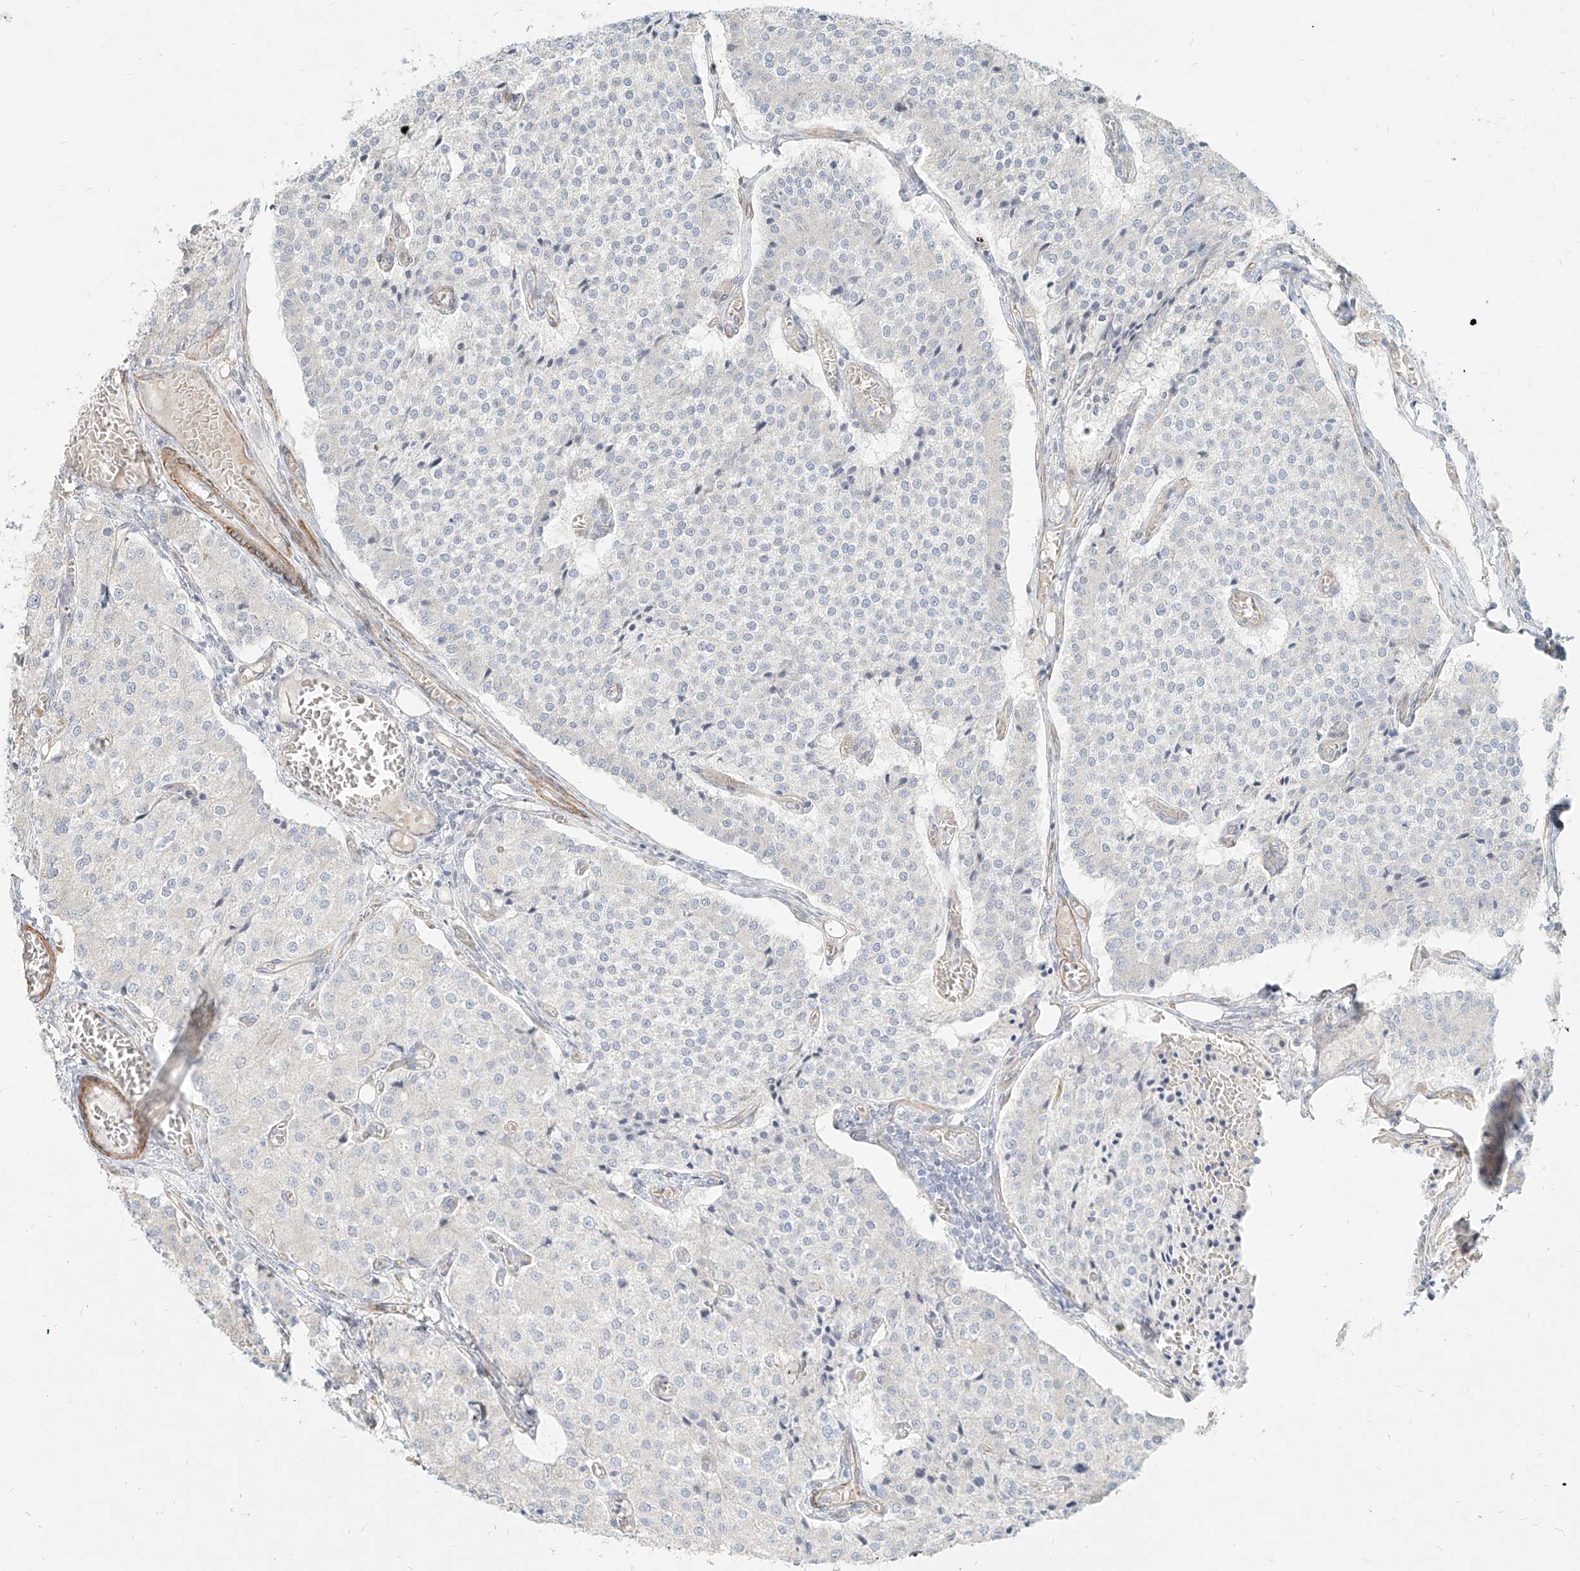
{"staining": {"intensity": "negative", "quantity": "none", "location": "none"}, "tissue": "carcinoid", "cell_type": "Tumor cells", "image_type": "cancer", "snomed": [{"axis": "morphology", "description": "Carcinoid, malignant, NOS"}, {"axis": "topography", "description": "Colon"}], "caption": "A photomicrograph of carcinoid stained for a protein reveals no brown staining in tumor cells. The staining was performed using DAB (3,3'-diaminobenzidine) to visualize the protein expression in brown, while the nuclei were stained in blue with hematoxylin (Magnification: 20x).", "gene": "ITPKB", "patient": {"sex": "female", "age": 52}}